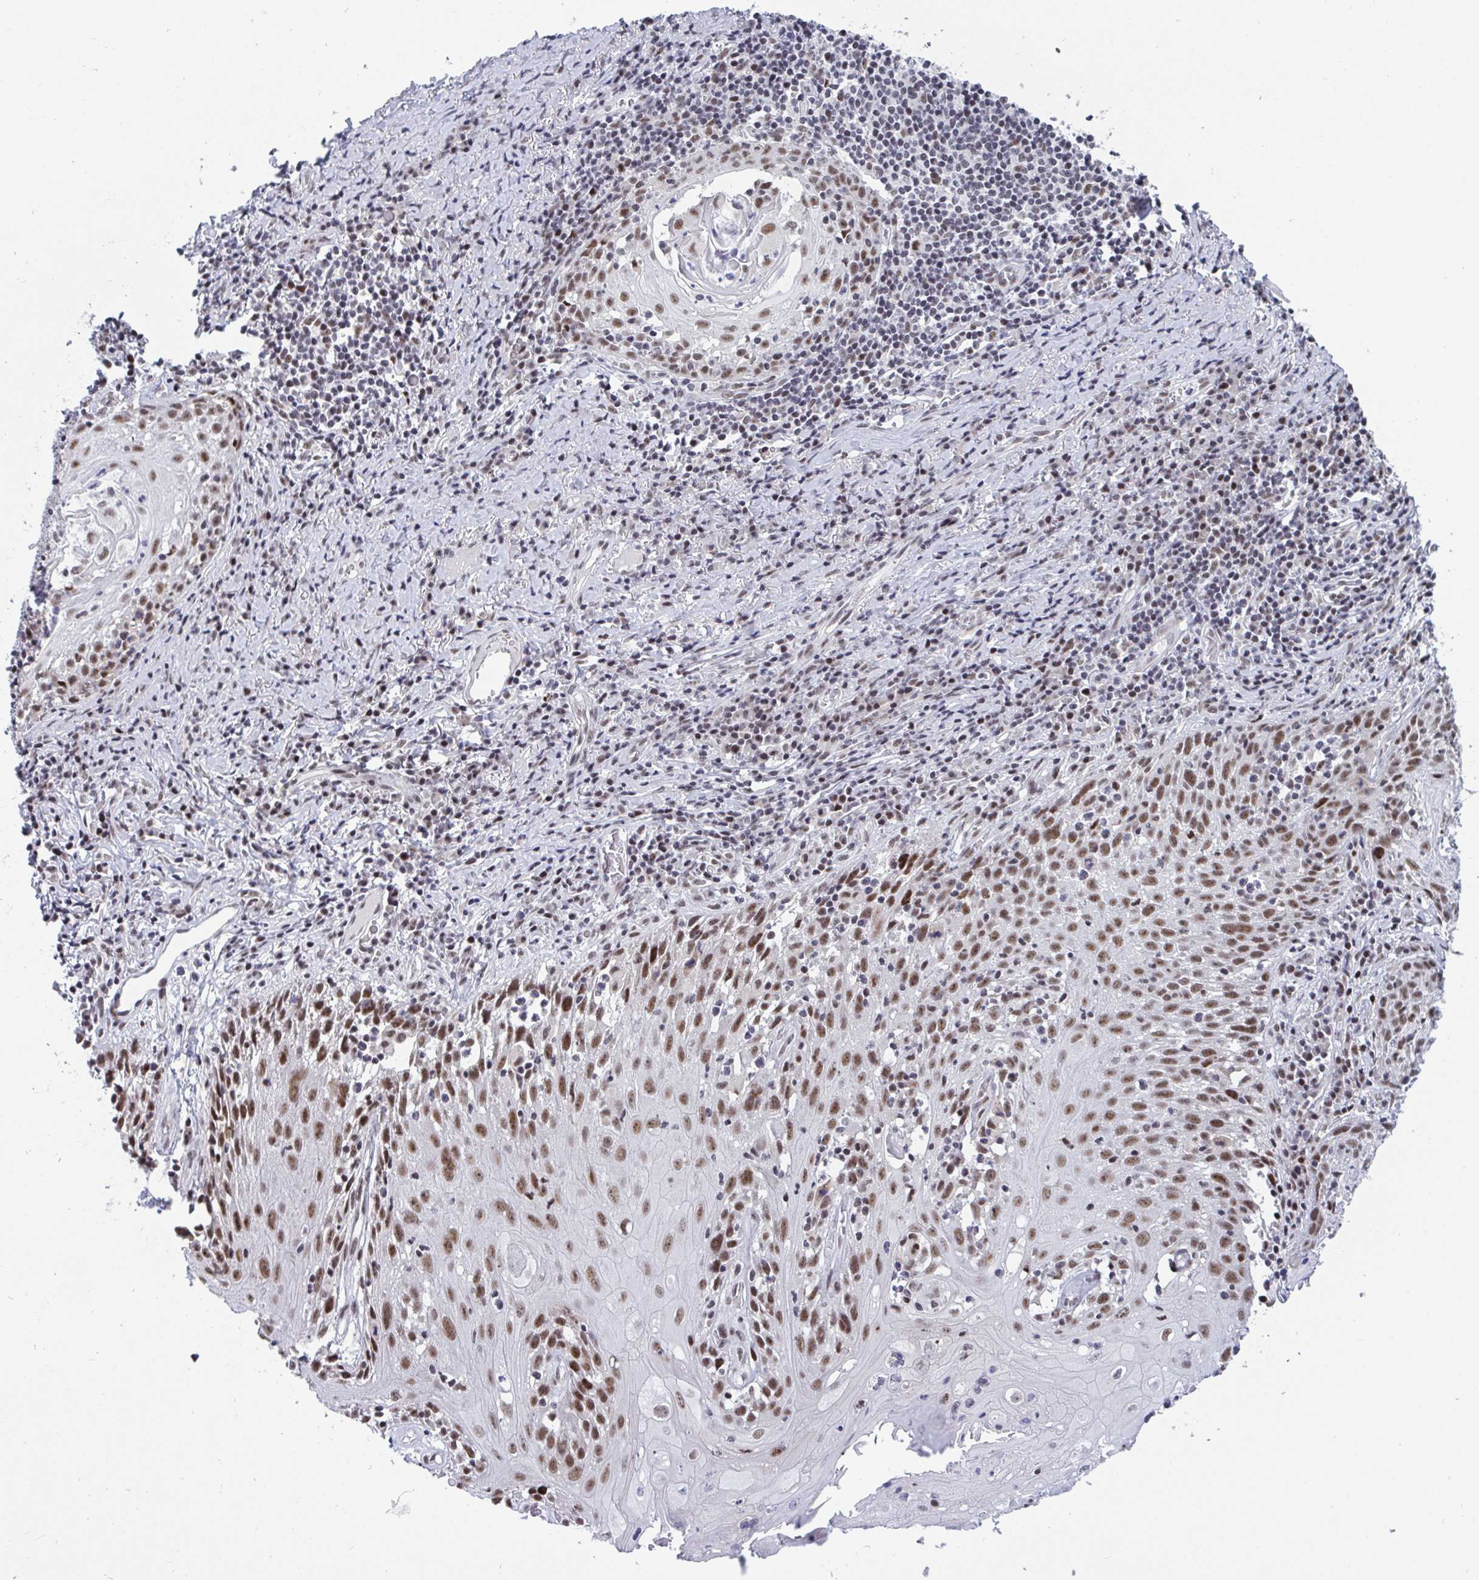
{"staining": {"intensity": "moderate", "quantity": ">75%", "location": "nuclear"}, "tissue": "skin cancer", "cell_type": "Tumor cells", "image_type": "cancer", "snomed": [{"axis": "morphology", "description": "Squamous cell carcinoma, NOS"}, {"axis": "topography", "description": "Skin"}, {"axis": "topography", "description": "Vulva"}], "caption": "Immunohistochemical staining of human squamous cell carcinoma (skin) shows medium levels of moderate nuclear protein expression in about >75% of tumor cells.", "gene": "WBP11", "patient": {"sex": "female", "age": 76}}